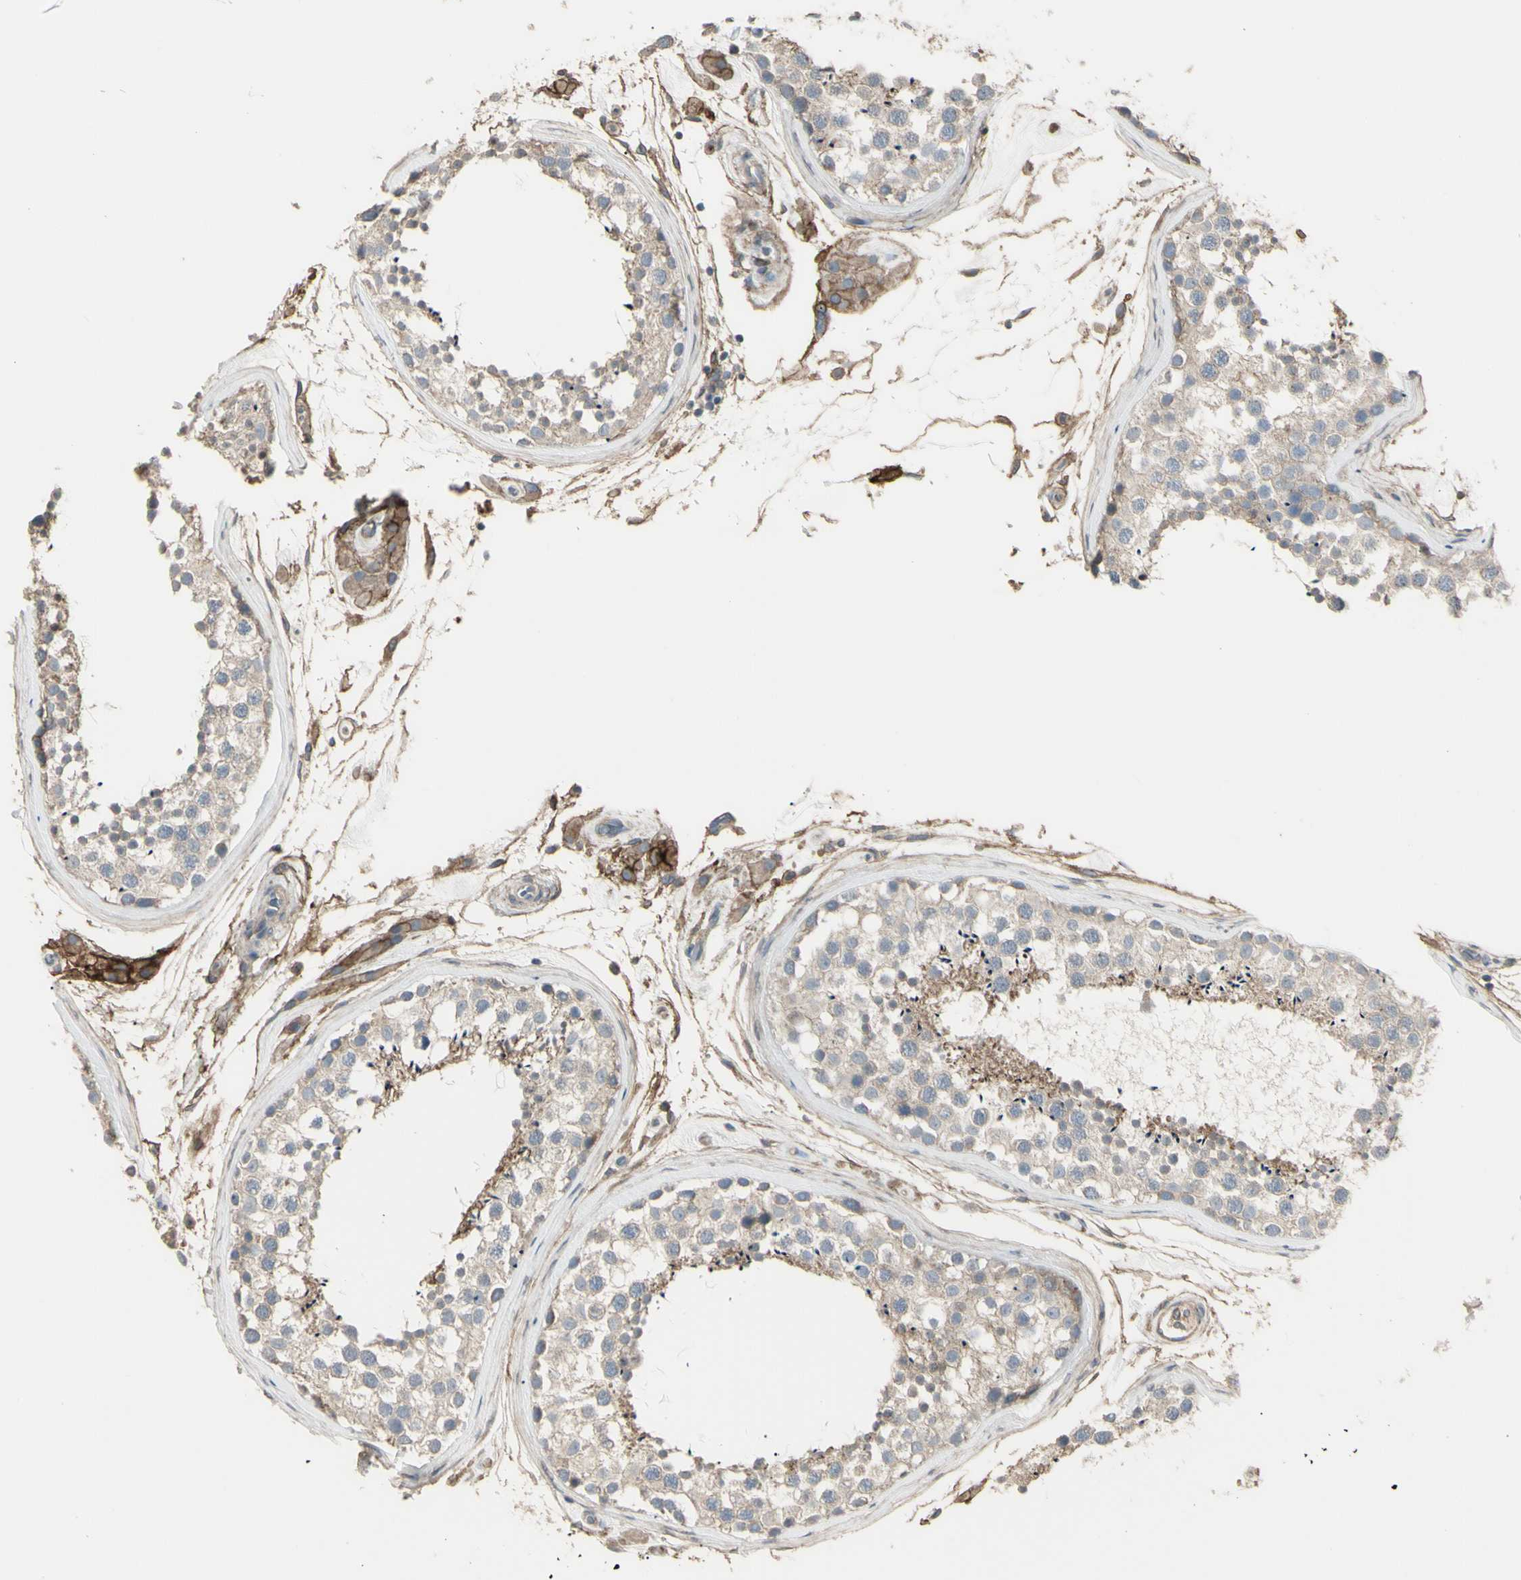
{"staining": {"intensity": "weak", "quantity": "25%-75%", "location": "cytoplasmic/membranous"}, "tissue": "testis", "cell_type": "Cells in seminiferous ducts", "image_type": "normal", "snomed": [{"axis": "morphology", "description": "Normal tissue, NOS"}, {"axis": "topography", "description": "Testis"}], "caption": "Immunohistochemical staining of unremarkable testis displays 25%-75% levels of weak cytoplasmic/membranous protein expression in about 25%-75% of cells in seminiferous ducts.", "gene": "CD276", "patient": {"sex": "male", "age": 46}}